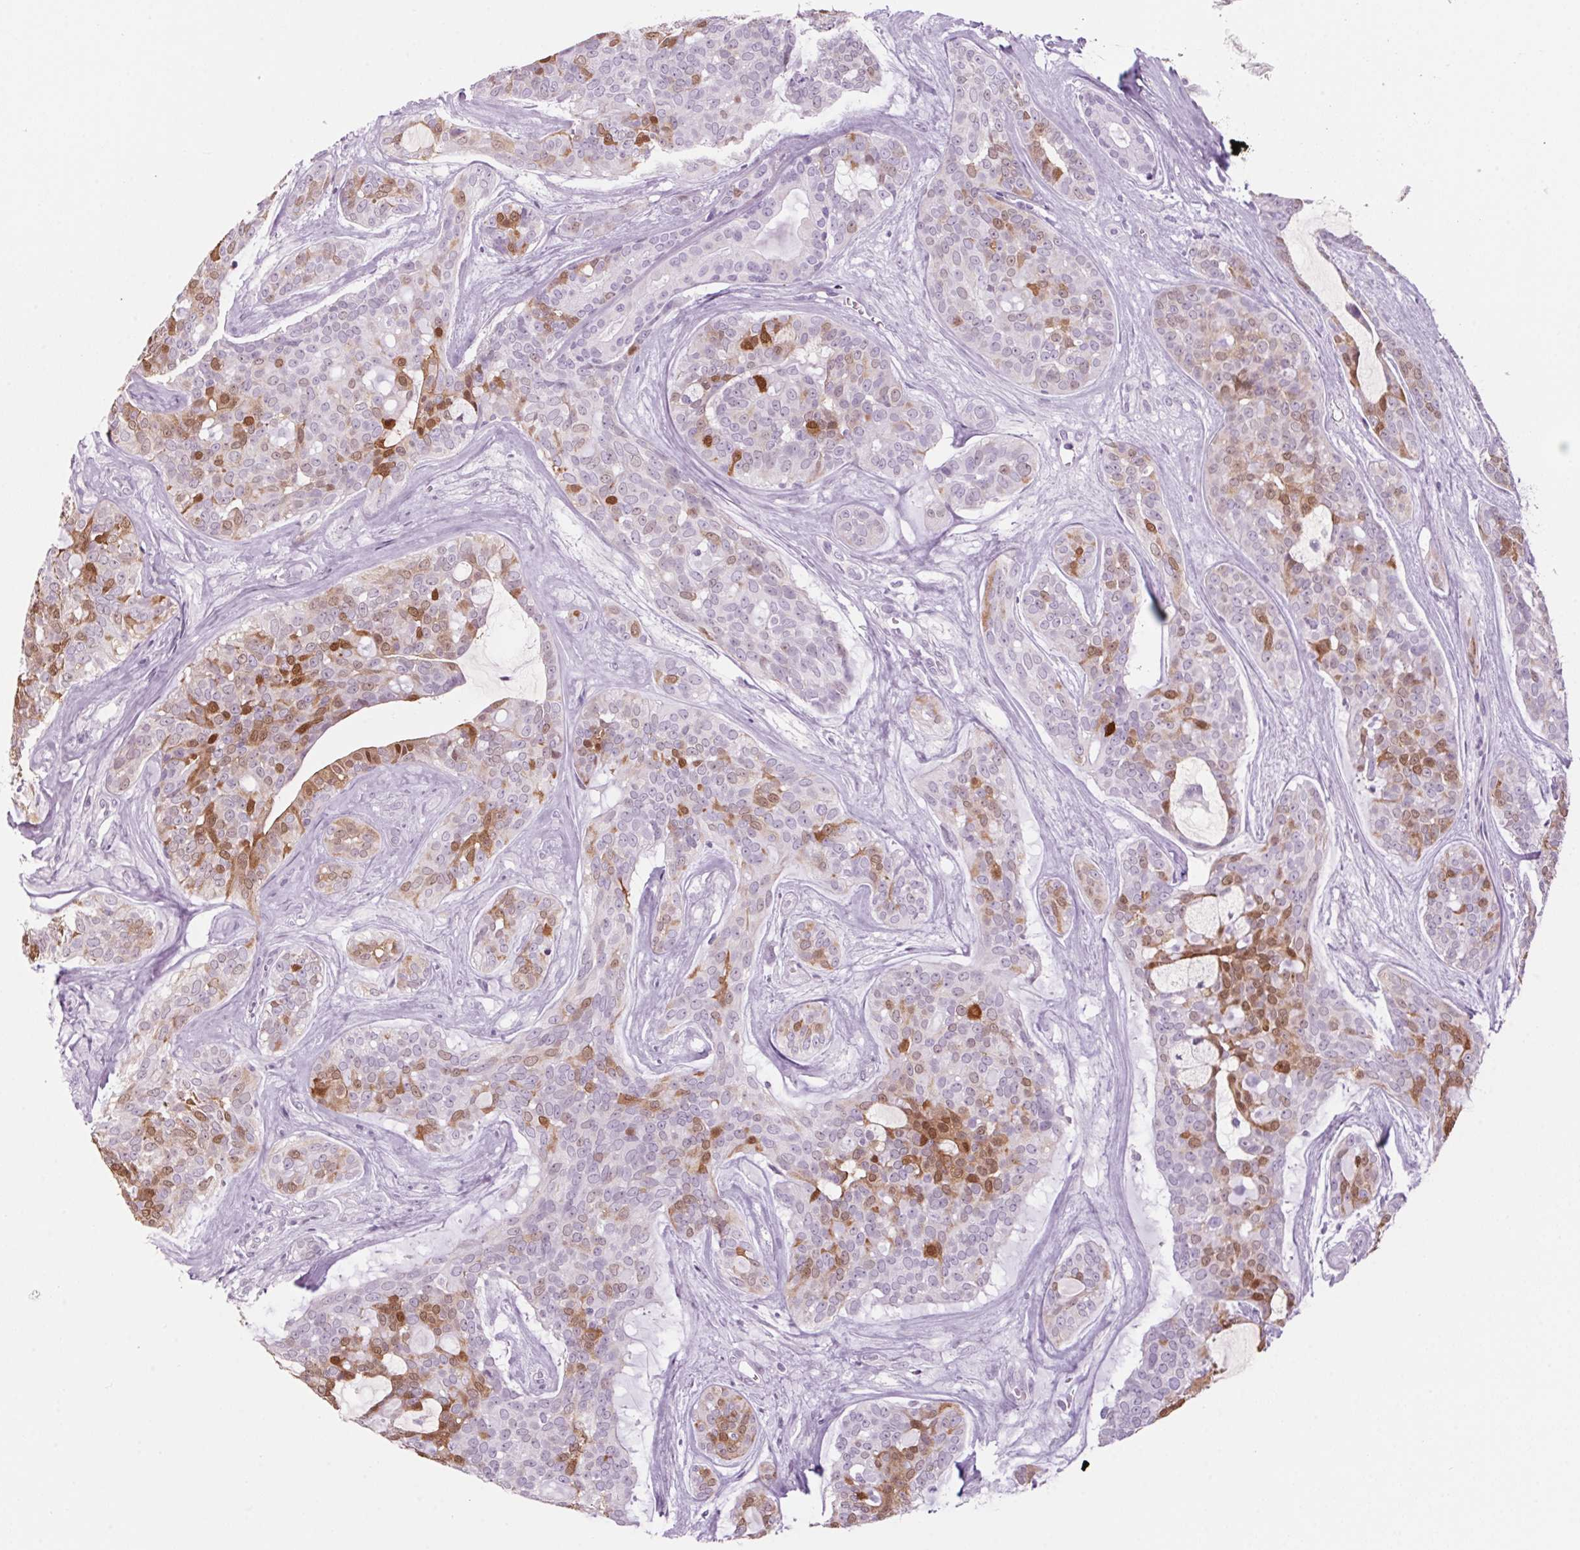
{"staining": {"intensity": "moderate", "quantity": "<25%", "location": "cytoplasmic/membranous,nuclear"}, "tissue": "head and neck cancer", "cell_type": "Tumor cells", "image_type": "cancer", "snomed": [{"axis": "morphology", "description": "Adenocarcinoma, NOS"}, {"axis": "topography", "description": "Head-Neck"}], "caption": "Immunohistochemistry (IHC) (DAB (3,3'-diaminobenzidine)) staining of head and neck adenocarcinoma displays moderate cytoplasmic/membranous and nuclear protein staining in approximately <25% of tumor cells. Using DAB (3,3'-diaminobenzidine) (brown) and hematoxylin (blue) stains, captured at high magnification using brightfield microscopy.", "gene": "PPP1R1A", "patient": {"sex": "male", "age": 66}}